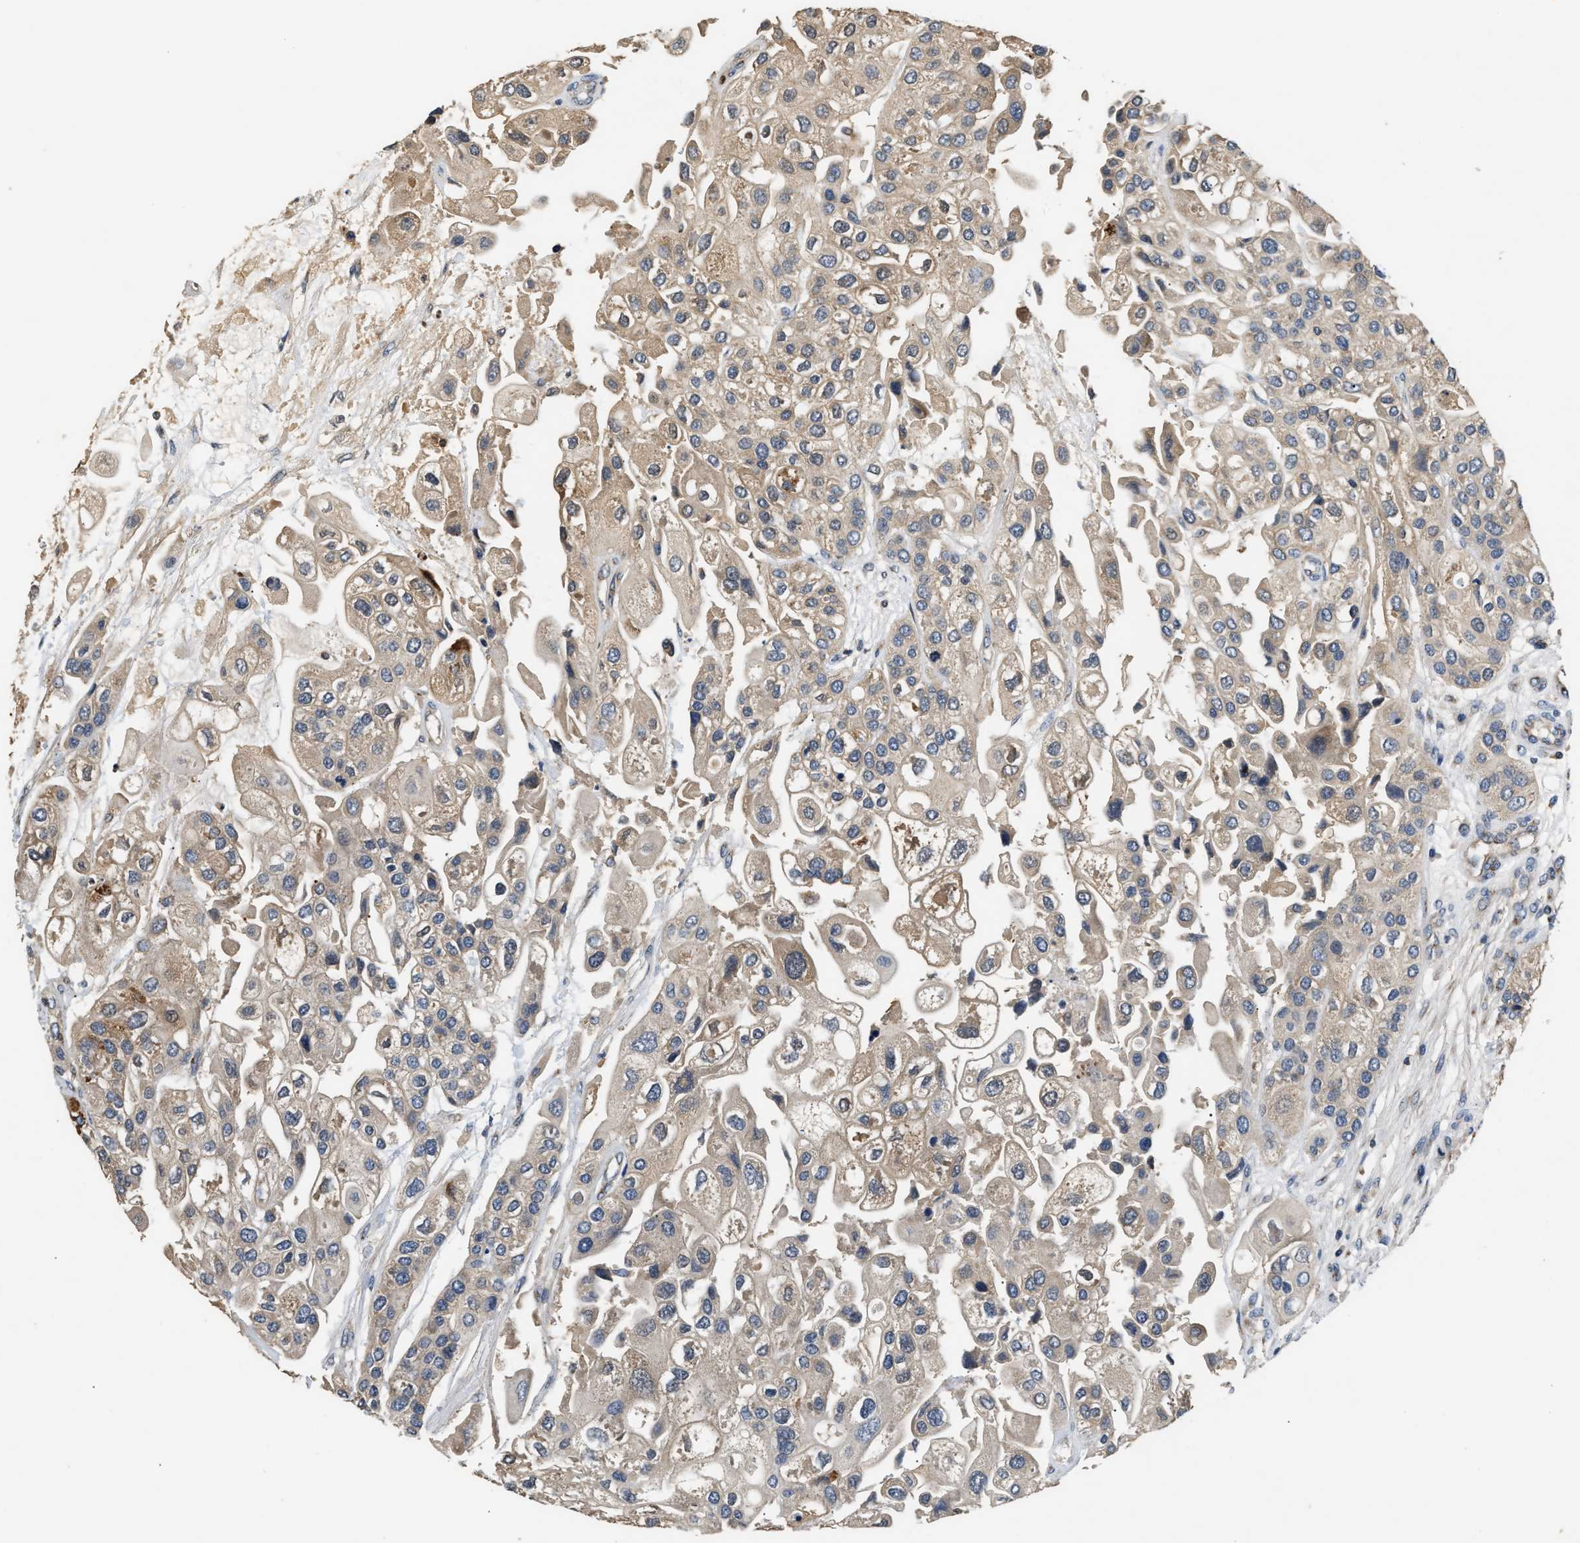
{"staining": {"intensity": "weak", "quantity": ">75%", "location": "cytoplasmic/membranous"}, "tissue": "urothelial cancer", "cell_type": "Tumor cells", "image_type": "cancer", "snomed": [{"axis": "morphology", "description": "Urothelial carcinoma, High grade"}, {"axis": "topography", "description": "Urinary bladder"}], "caption": "Tumor cells reveal low levels of weak cytoplasmic/membranous positivity in approximately >75% of cells in human urothelial cancer.", "gene": "CHUK", "patient": {"sex": "female", "age": 64}}